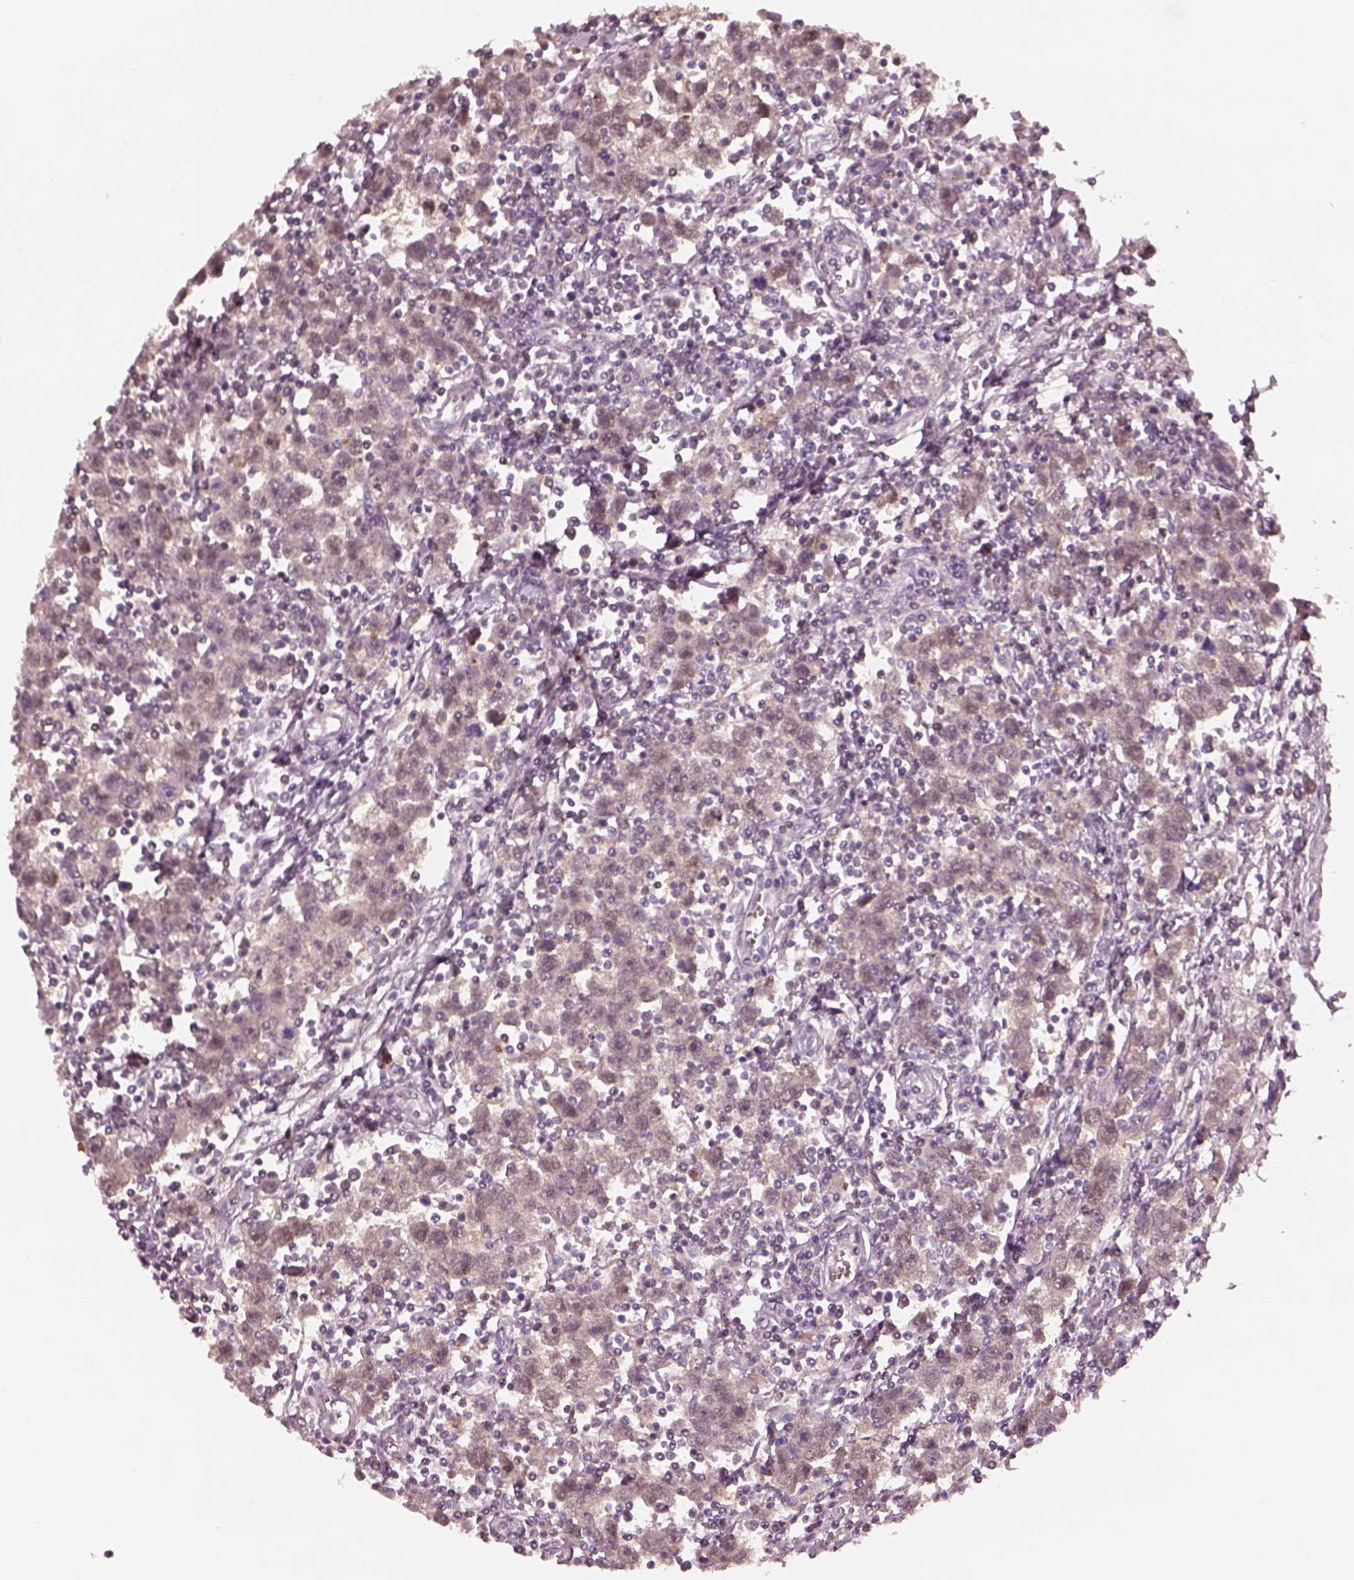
{"staining": {"intensity": "weak", "quantity": ">75%", "location": "cytoplasmic/membranous"}, "tissue": "testis cancer", "cell_type": "Tumor cells", "image_type": "cancer", "snomed": [{"axis": "morphology", "description": "Seminoma, NOS"}, {"axis": "topography", "description": "Testis"}], "caption": "IHC histopathology image of neoplastic tissue: human testis cancer stained using IHC demonstrates low levels of weak protein expression localized specifically in the cytoplasmic/membranous of tumor cells, appearing as a cytoplasmic/membranous brown color.", "gene": "EGR4", "patient": {"sex": "male", "age": 30}}